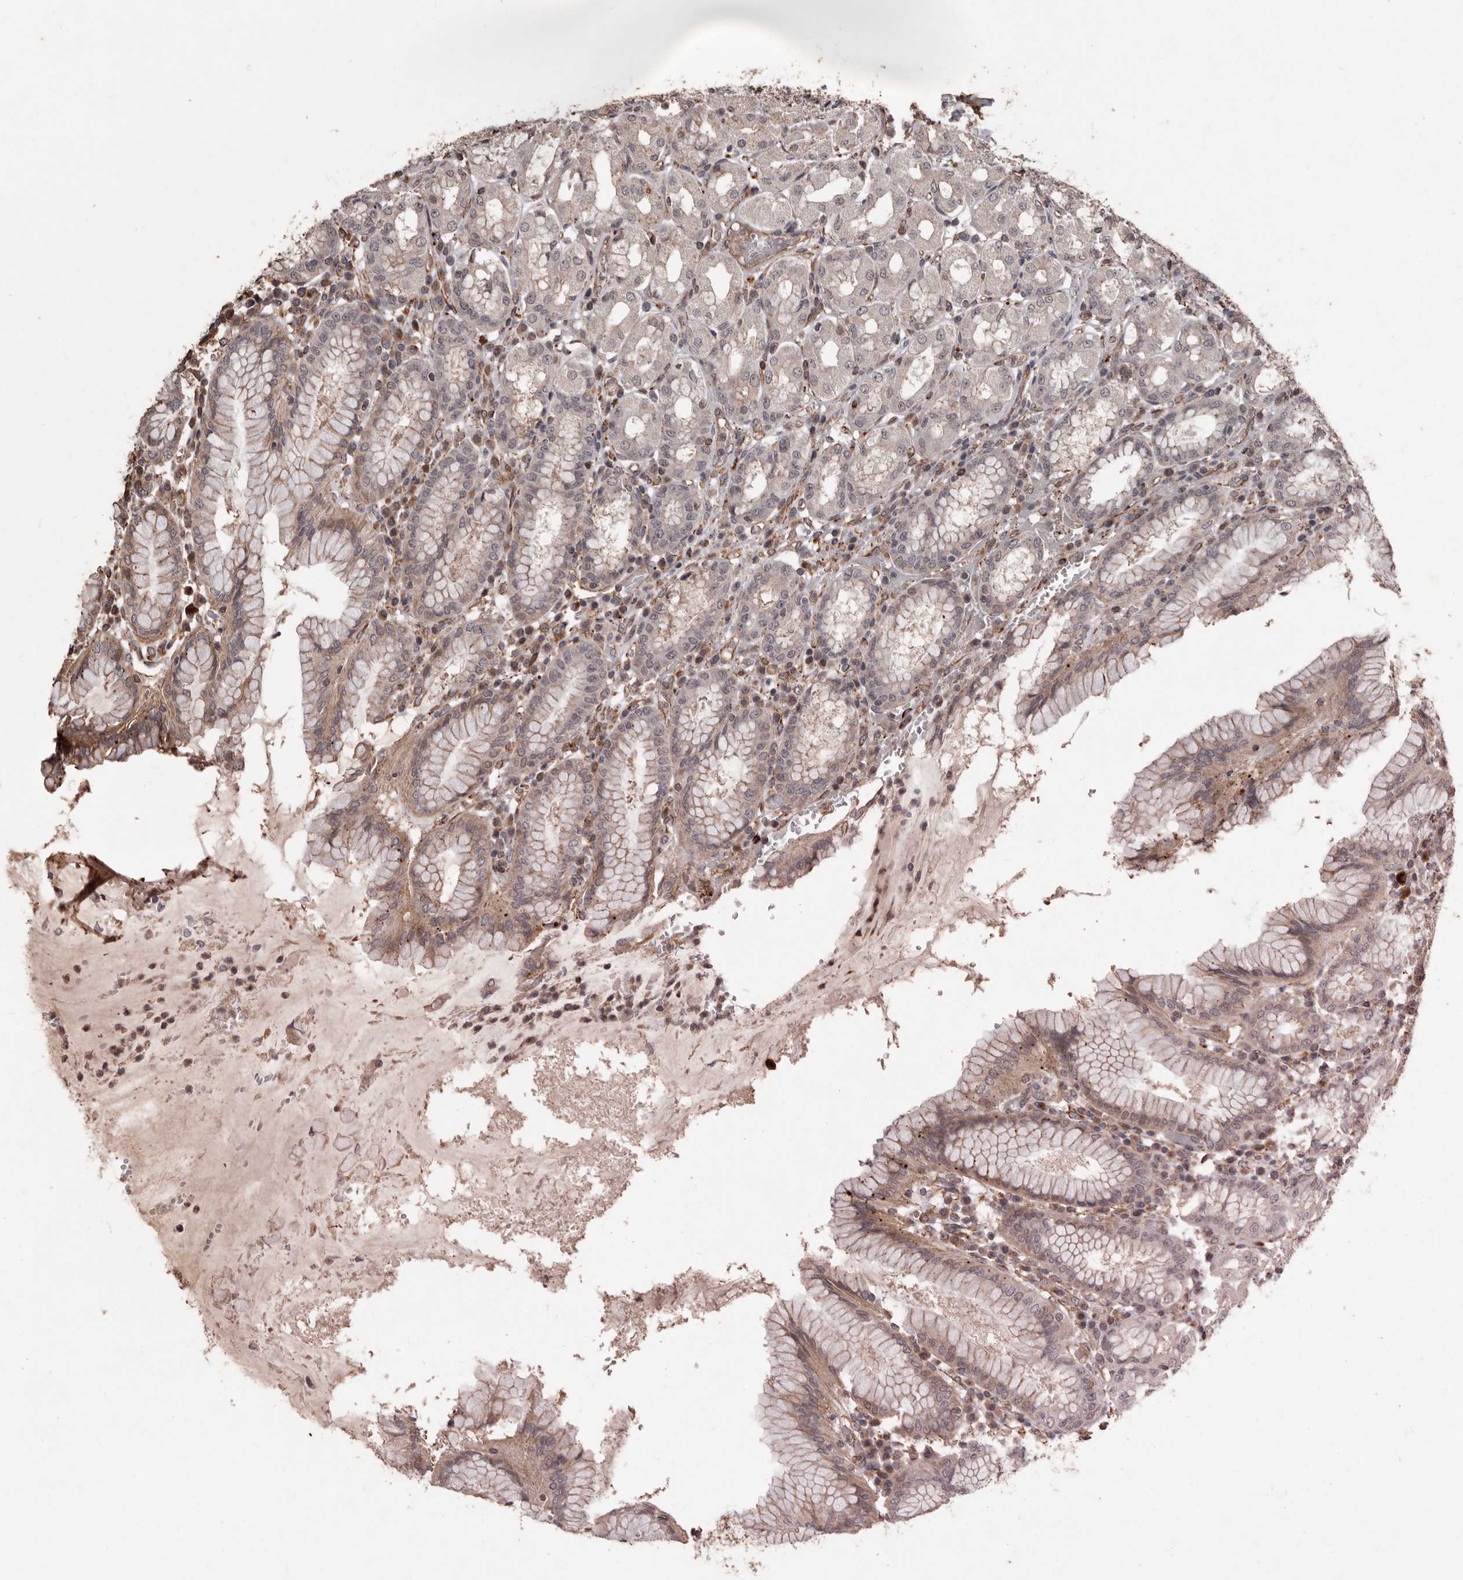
{"staining": {"intensity": "weak", "quantity": "<25%", "location": "cytoplasmic/membranous,nuclear"}, "tissue": "stomach", "cell_type": "Glandular cells", "image_type": "normal", "snomed": [{"axis": "morphology", "description": "Normal tissue, NOS"}, {"axis": "topography", "description": "Stomach"}, {"axis": "topography", "description": "Stomach, lower"}], "caption": "An IHC photomicrograph of normal stomach is shown. There is no staining in glandular cells of stomach.", "gene": "BRAT1", "patient": {"sex": "female", "age": 56}}